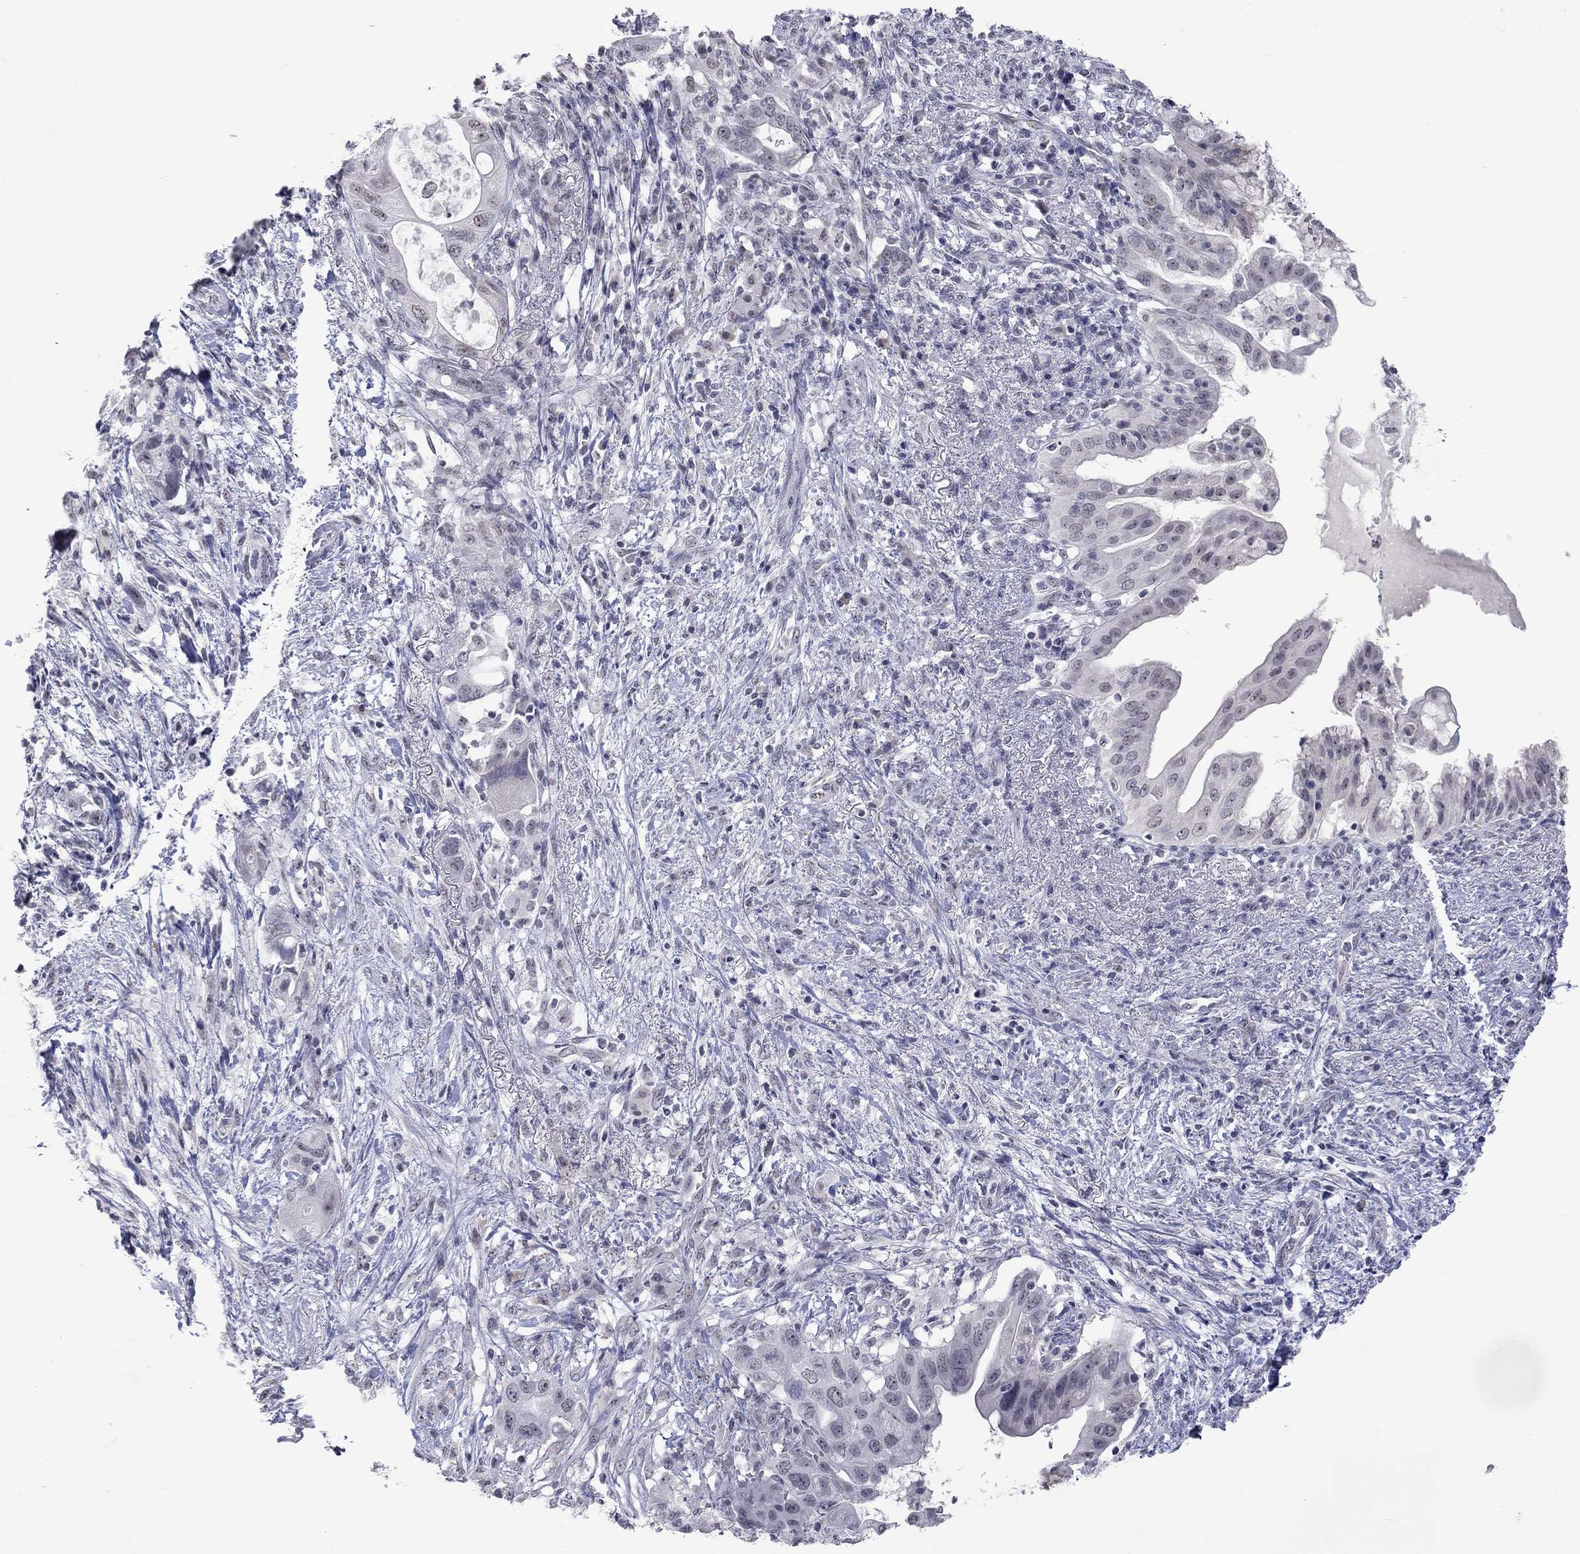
{"staining": {"intensity": "negative", "quantity": "none", "location": "none"}, "tissue": "pancreatic cancer", "cell_type": "Tumor cells", "image_type": "cancer", "snomed": [{"axis": "morphology", "description": "Adenocarcinoma, NOS"}, {"axis": "topography", "description": "Pancreas"}], "caption": "IHC of human adenocarcinoma (pancreatic) exhibits no positivity in tumor cells.", "gene": "TMEM143", "patient": {"sex": "female", "age": 72}}